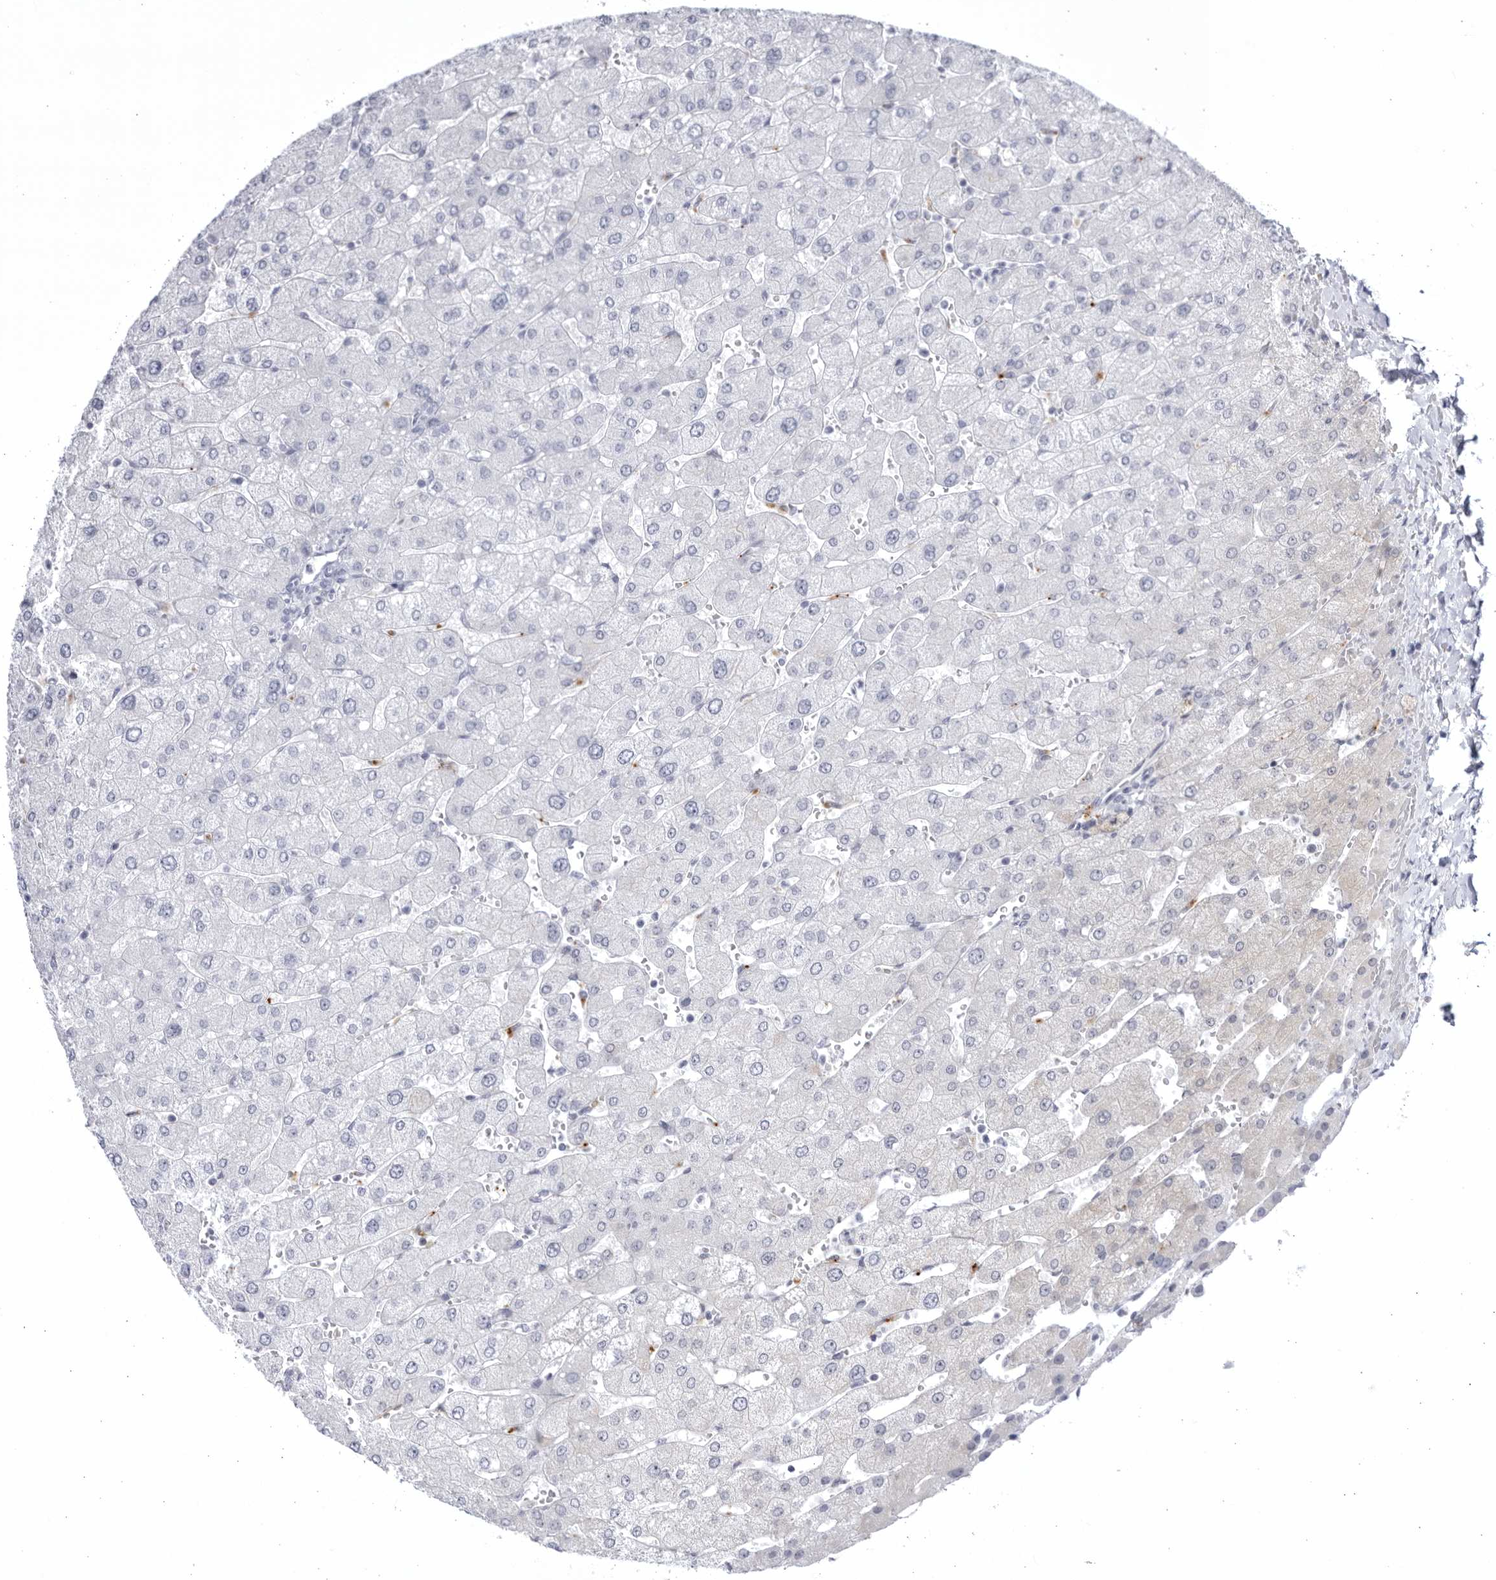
{"staining": {"intensity": "negative", "quantity": "none", "location": "none"}, "tissue": "liver", "cell_type": "Cholangiocytes", "image_type": "normal", "snomed": [{"axis": "morphology", "description": "Normal tissue, NOS"}, {"axis": "topography", "description": "Liver"}], "caption": "This micrograph is of benign liver stained with immunohistochemistry (IHC) to label a protein in brown with the nuclei are counter-stained blue. There is no staining in cholangiocytes. Nuclei are stained in blue.", "gene": "CCDC181", "patient": {"sex": "male", "age": 55}}